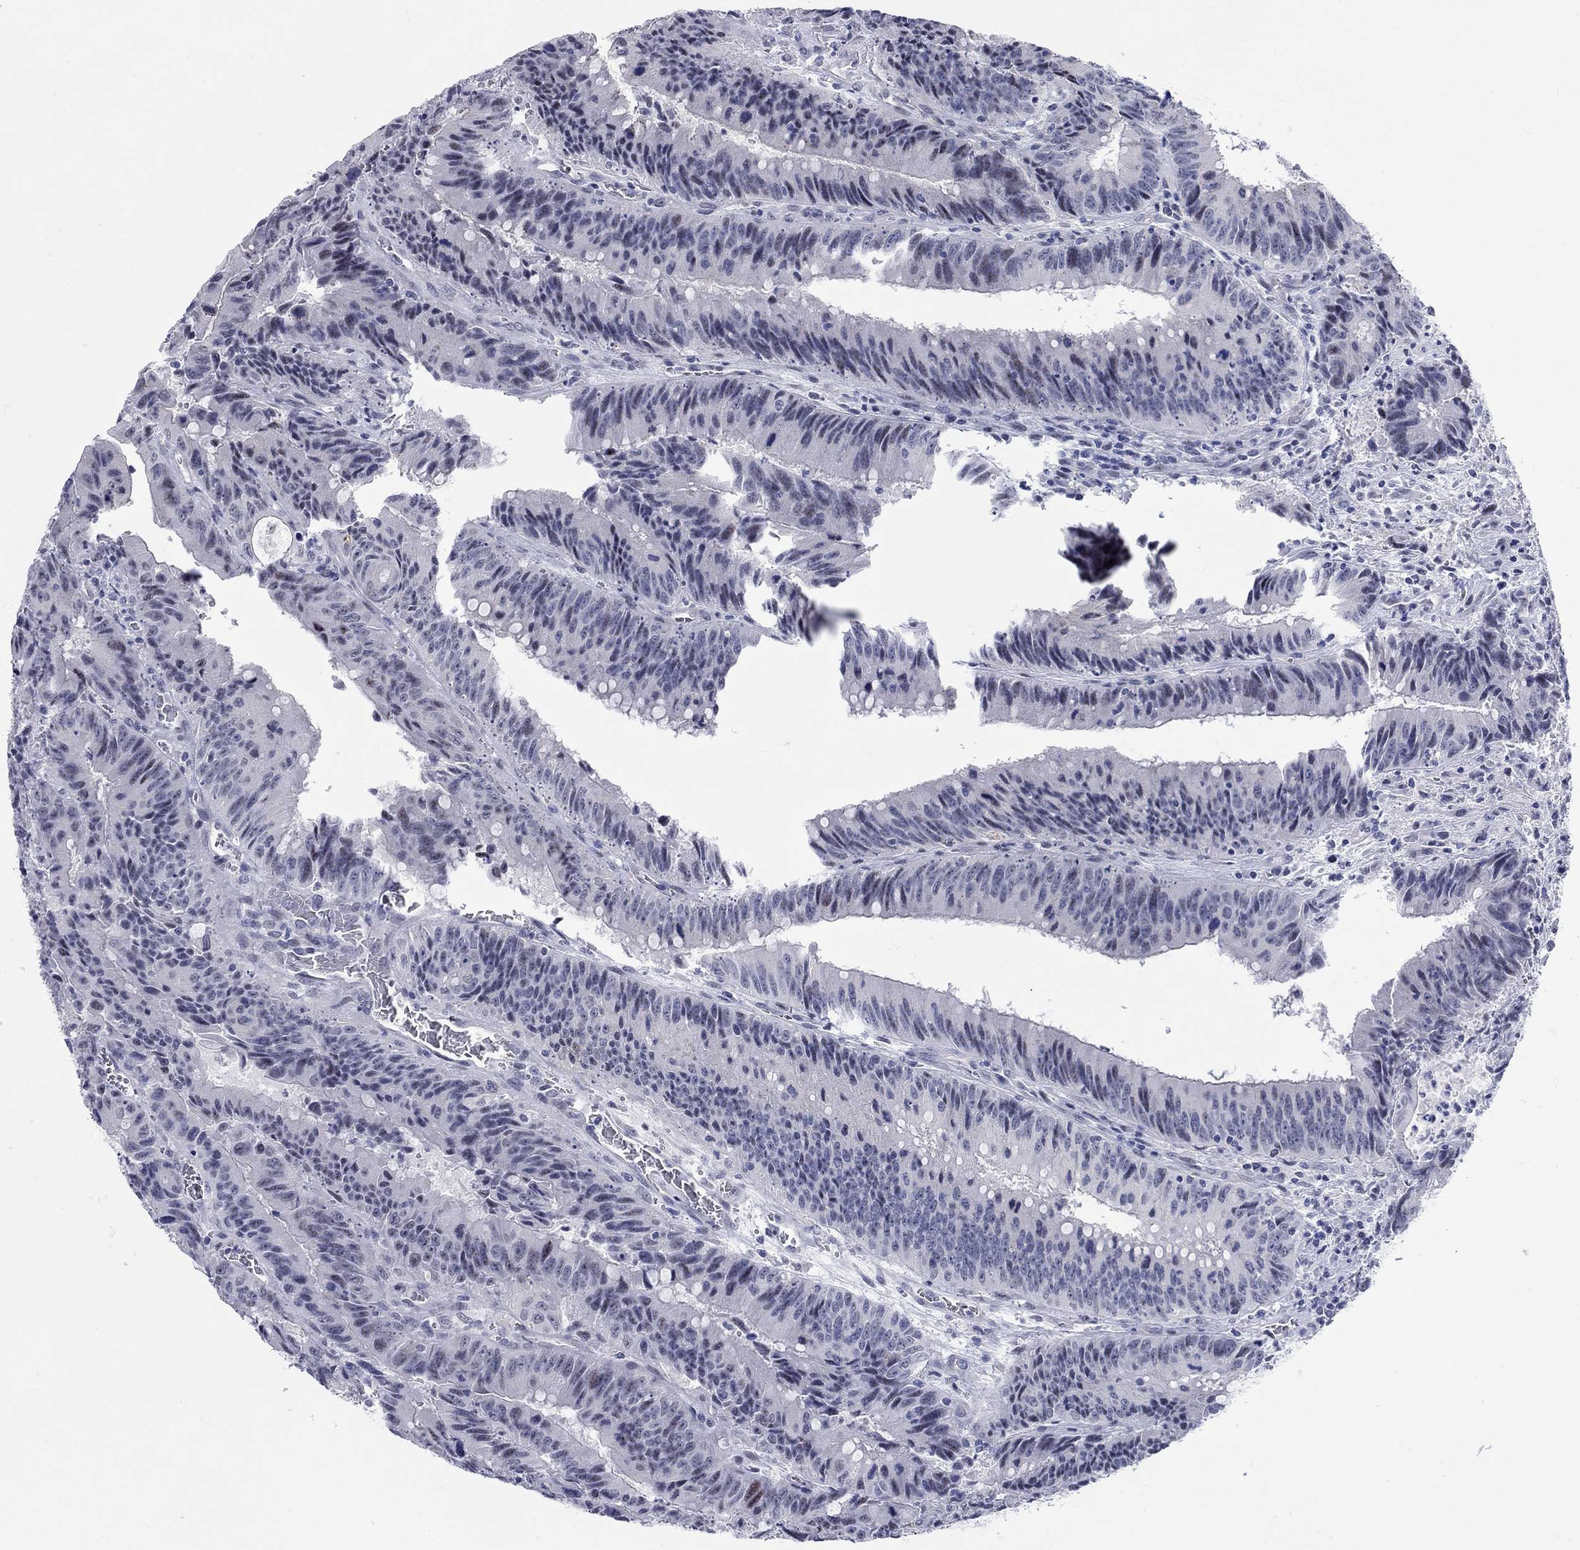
{"staining": {"intensity": "negative", "quantity": "none", "location": "none"}, "tissue": "colorectal cancer", "cell_type": "Tumor cells", "image_type": "cancer", "snomed": [{"axis": "morphology", "description": "Adenocarcinoma, NOS"}, {"axis": "topography", "description": "Rectum"}], "caption": "Immunohistochemistry (IHC) of adenocarcinoma (colorectal) demonstrates no staining in tumor cells. Brightfield microscopy of immunohistochemistry stained with DAB (brown) and hematoxylin (blue), captured at high magnification.", "gene": "WASF3", "patient": {"sex": "female", "age": 72}}